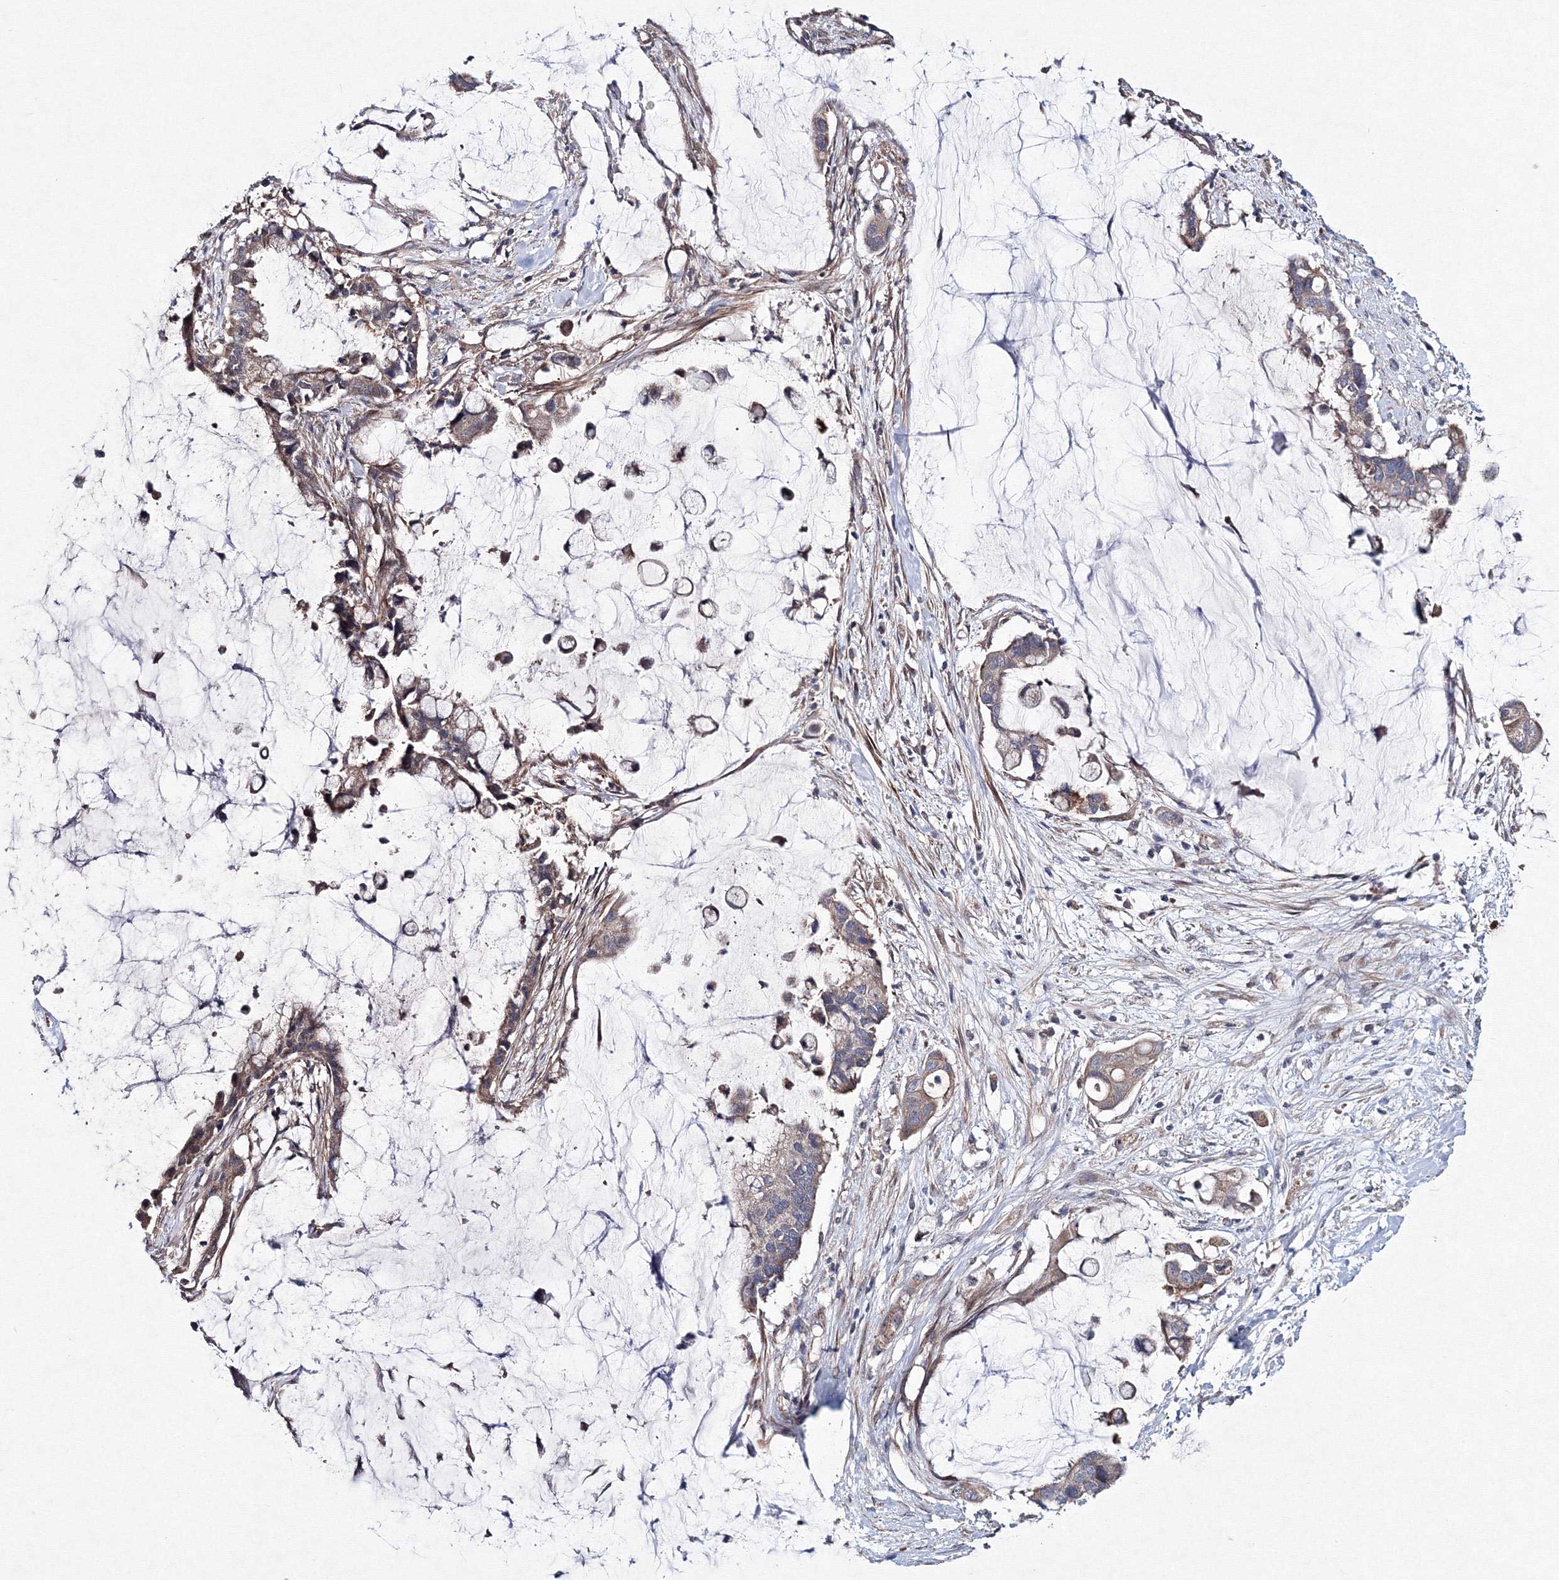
{"staining": {"intensity": "weak", "quantity": "25%-75%", "location": "cytoplasmic/membranous"}, "tissue": "pancreatic cancer", "cell_type": "Tumor cells", "image_type": "cancer", "snomed": [{"axis": "morphology", "description": "Adenocarcinoma, NOS"}, {"axis": "topography", "description": "Pancreas"}], "caption": "Pancreatic adenocarcinoma was stained to show a protein in brown. There is low levels of weak cytoplasmic/membranous expression in about 25%-75% of tumor cells.", "gene": "PPP2R2B", "patient": {"sex": "male", "age": 41}}